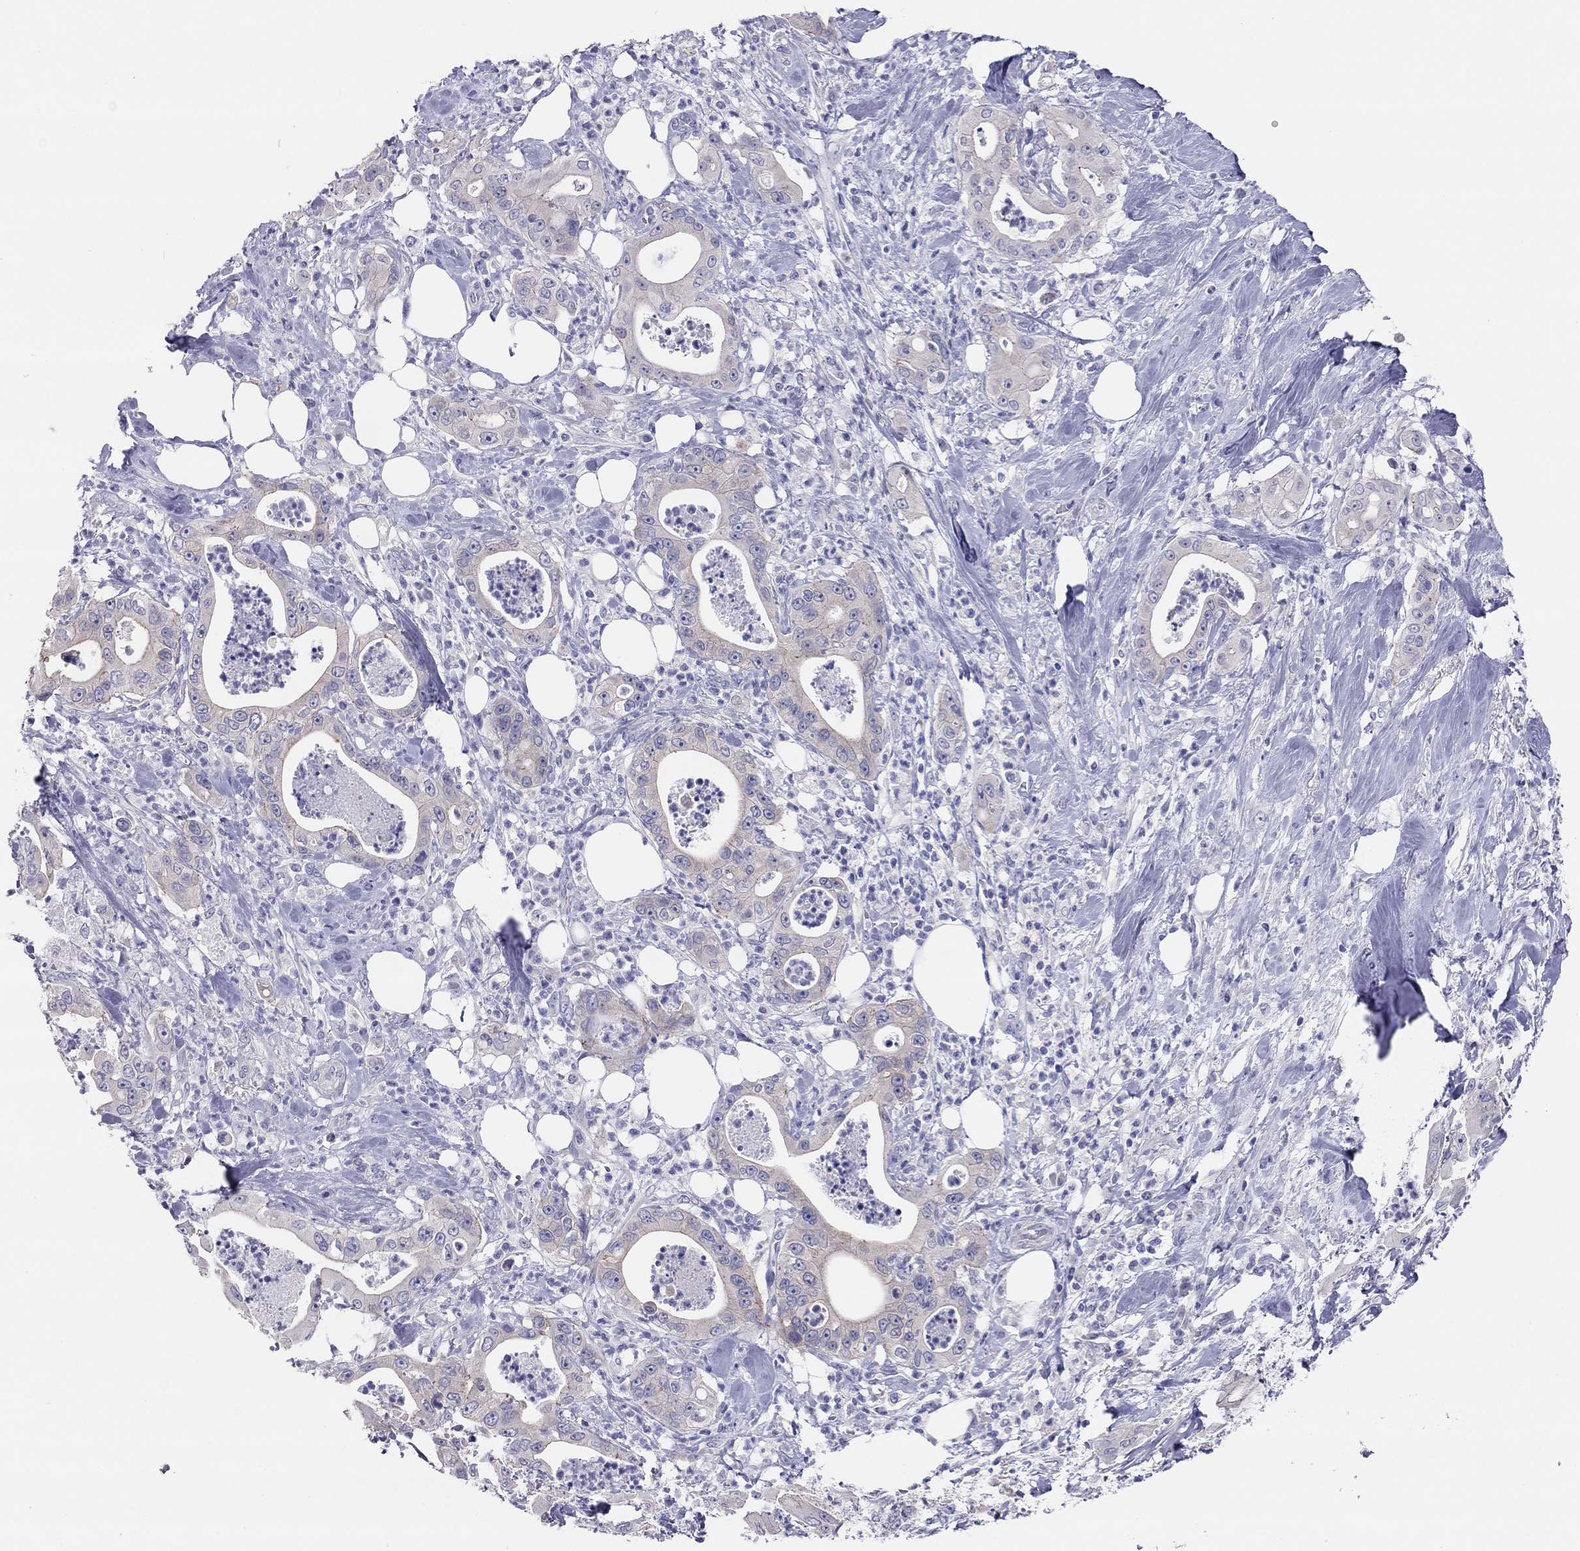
{"staining": {"intensity": "weak", "quantity": "<25%", "location": "cytoplasmic/membranous"}, "tissue": "pancreatic cancer", "cell_type": "Tumor cells", "image_type": "cancer", "snomed": [{"axis": "morphology", "description": "Adenocarcinoma, NOS"}, {"axis": "topography", "description": "Pancreas"}], "caption": "Micrograph shows no significant protein expression in tumor cells of pancreatic cancer (adenocarcinoma).", "gene": "MGAT4C", "patient": {"sex": "male", "age": 71}}